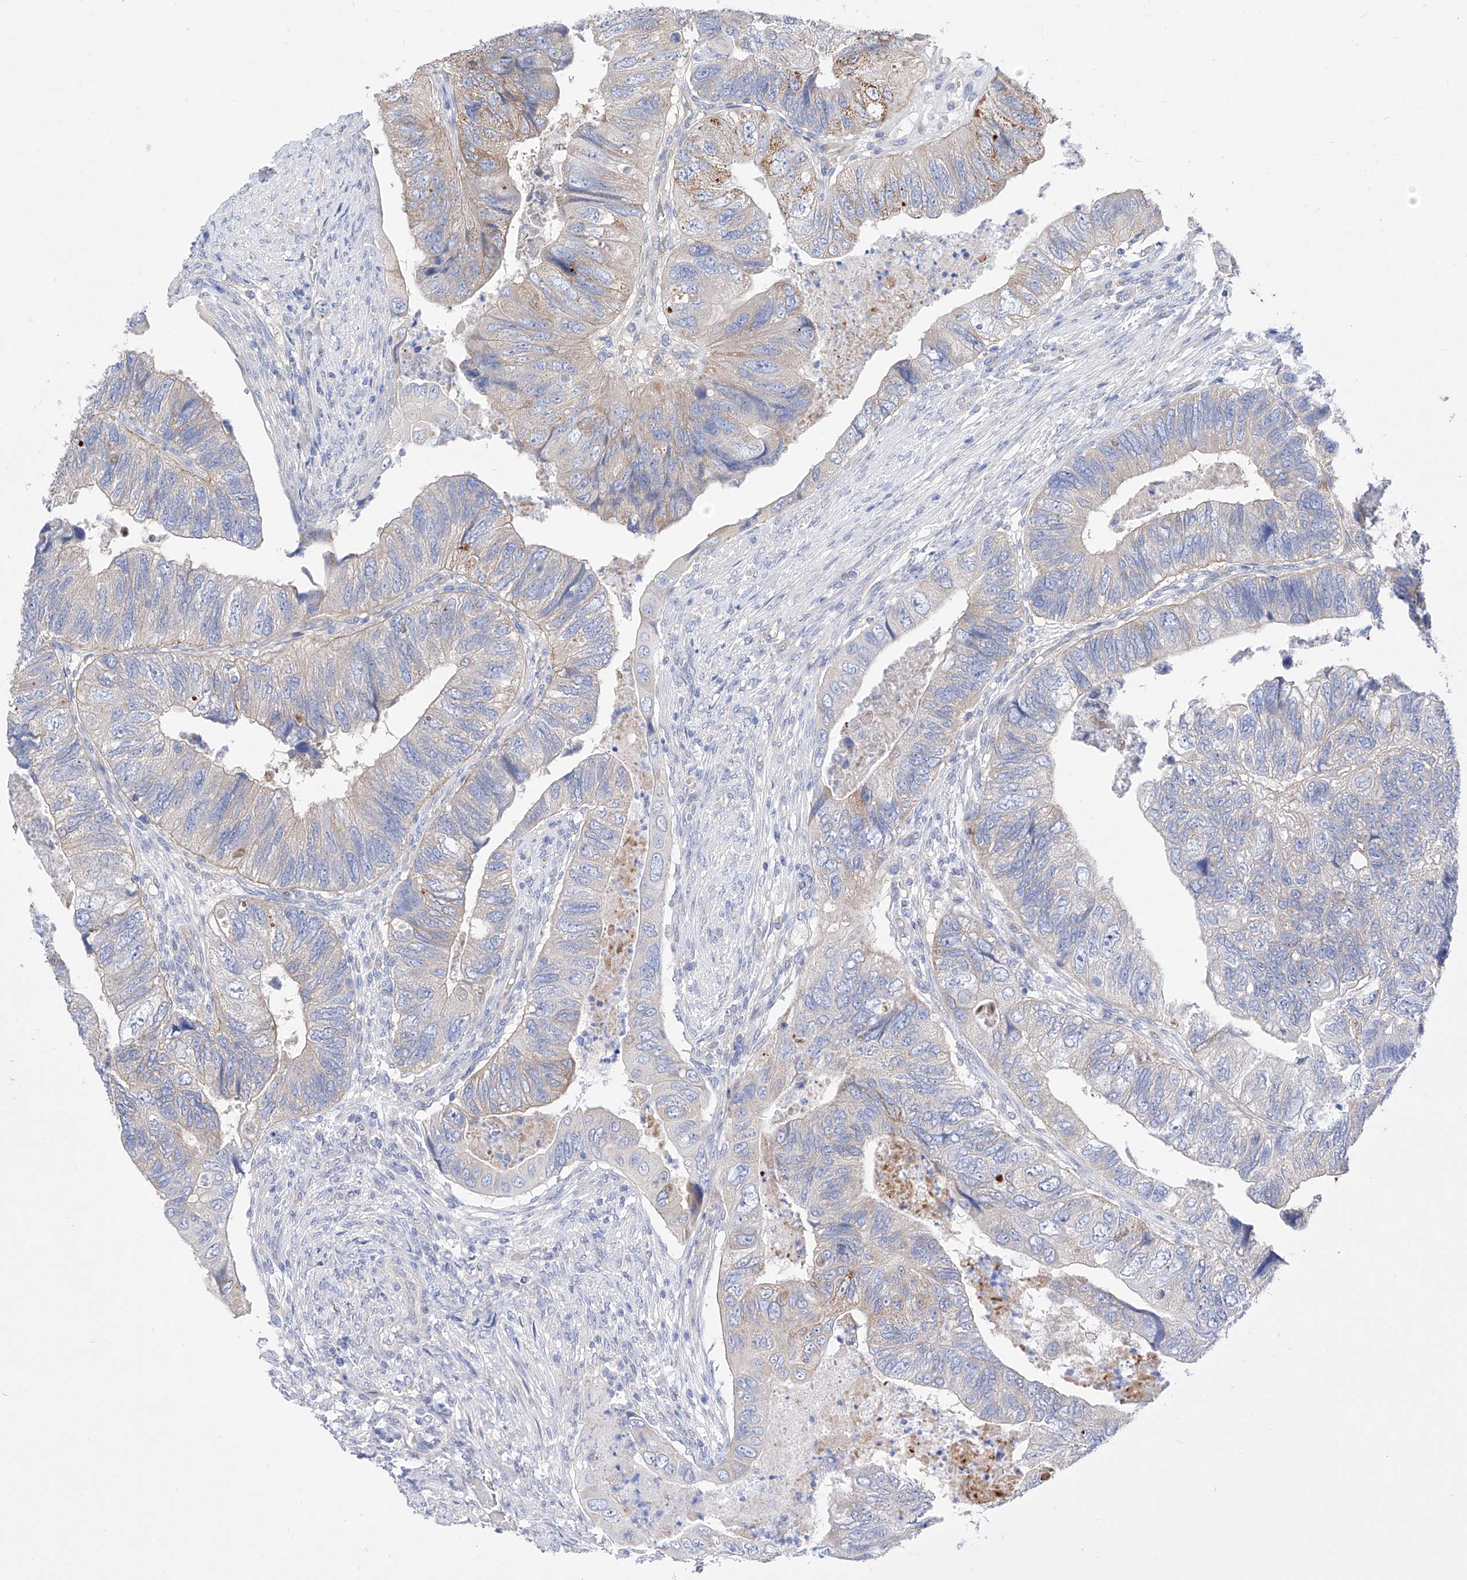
{"staining": {"intensity": "weak", "quantity": "<25%", "location": "cytoplasmic/membranous"}, "tissue": "colorectal cancer", "cell_type": "Tumor cells", "image_type": "cancer", "snomed": [{"axis": "morphology", "description": "Adenocarcinoma, NOS"}, {"axis": "topography", "description": "Rectum"}], "caption": "Human colorectal adenocarcinoma stained for a protein using immunohistochemistry (IHC) displays no expression in tumor cells.", "gene": "ZNF653", "patient": {"sex": "male", "age": 63}}